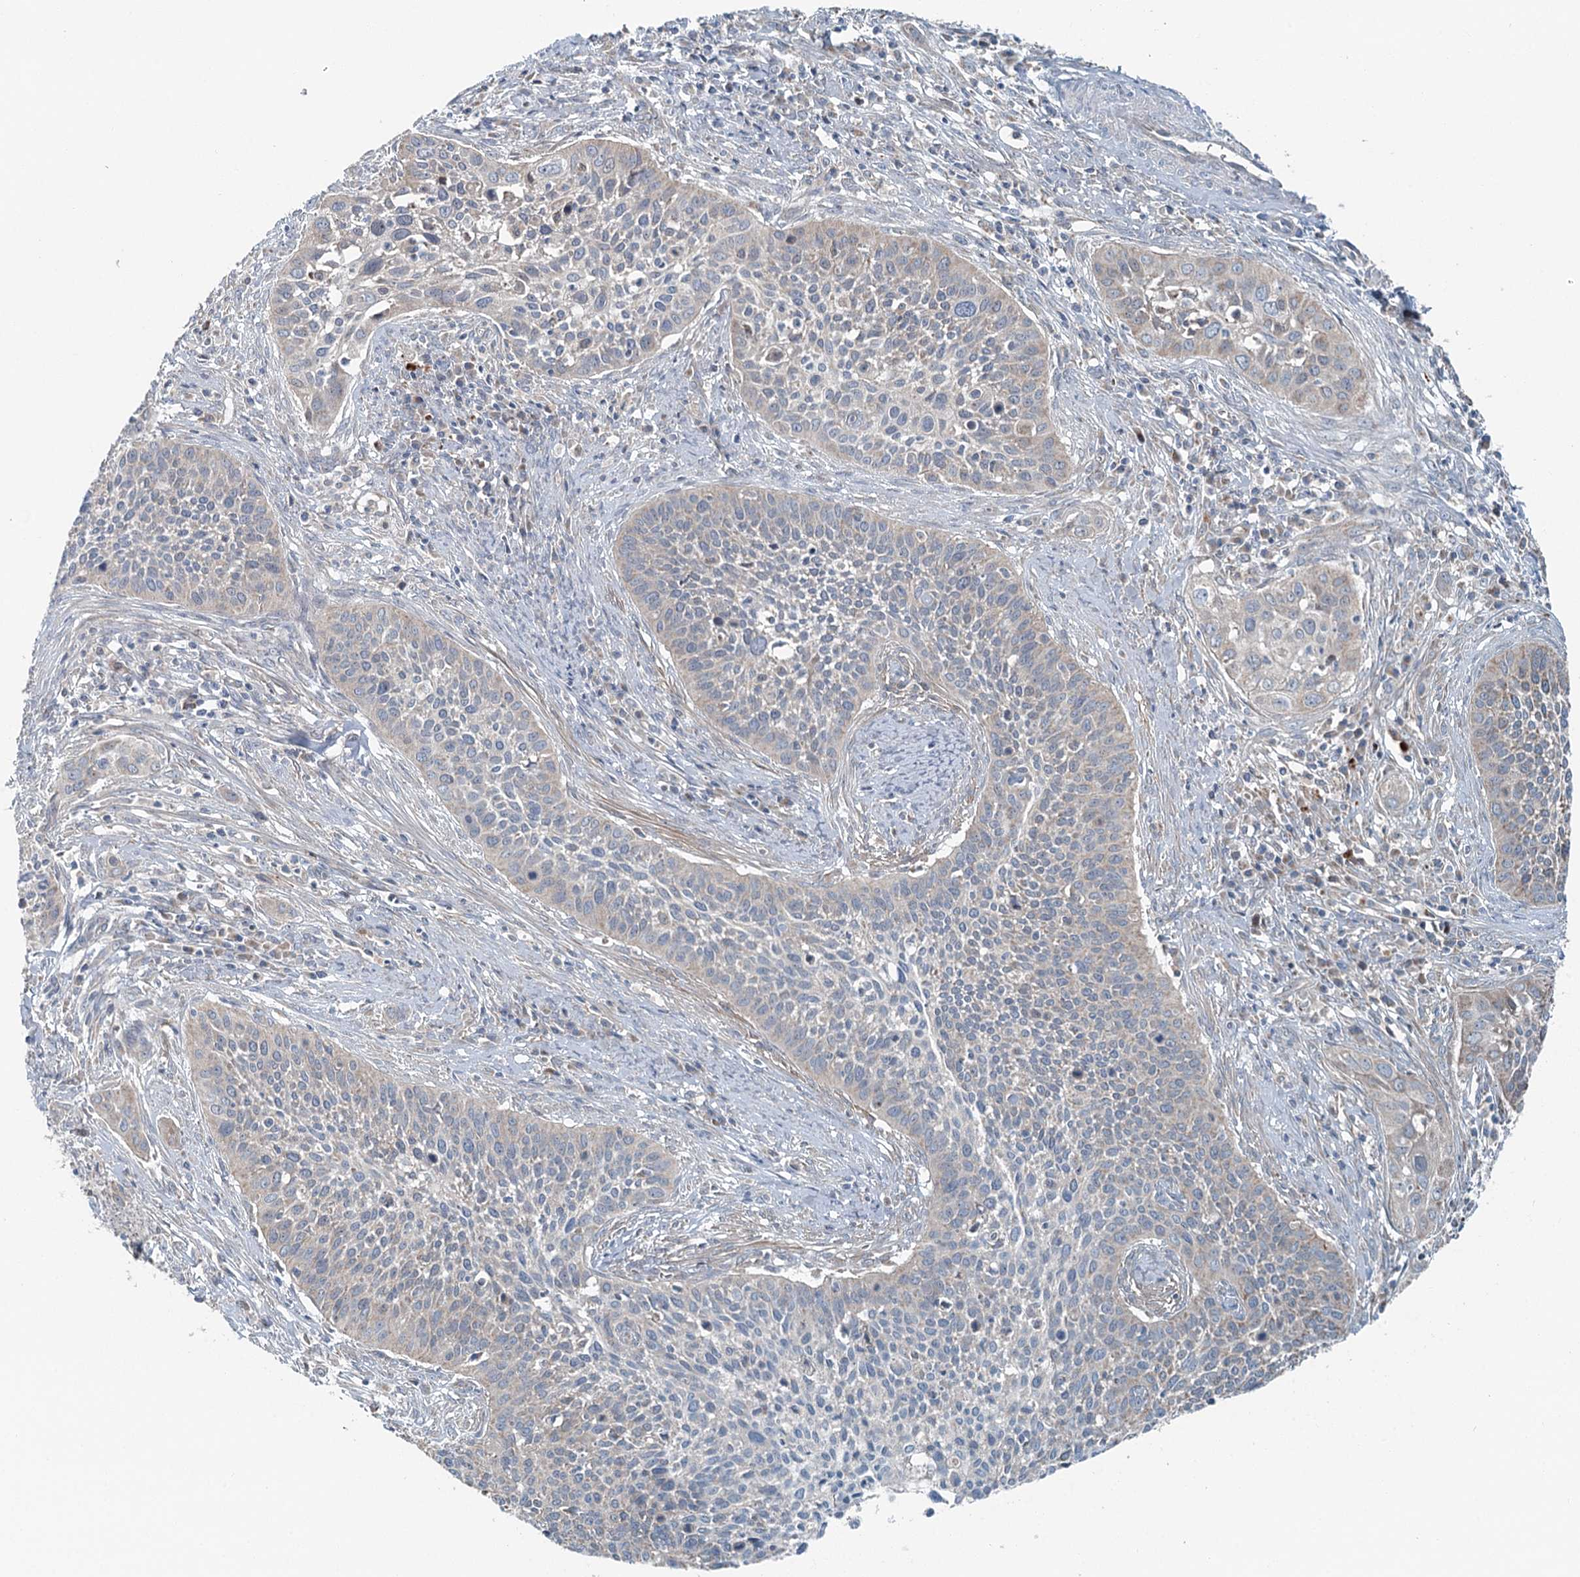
{"staining": {"intensity": "weak", "quantity": "<25%", "location": "cytoplasmic/membranous"}, "tissue": "cervical cancer", "cell_type": "Tumor cells", "image_type": "cancer", "snomed": [{"axis": "morphology", "description": "Squamous cell carcinoma, NOS"}, {"axis": "topography", "description": "Cervix"}], "caption": "High magnification brightfield microscopy of squamous cell carcinoma (cervical) stained with DAB (brown) and counterstained with hematoxylin (blue): tumor cells show no significant positivity.", "gene": "CHCHD5", "patient": {"sex": "female", "age": 34}}